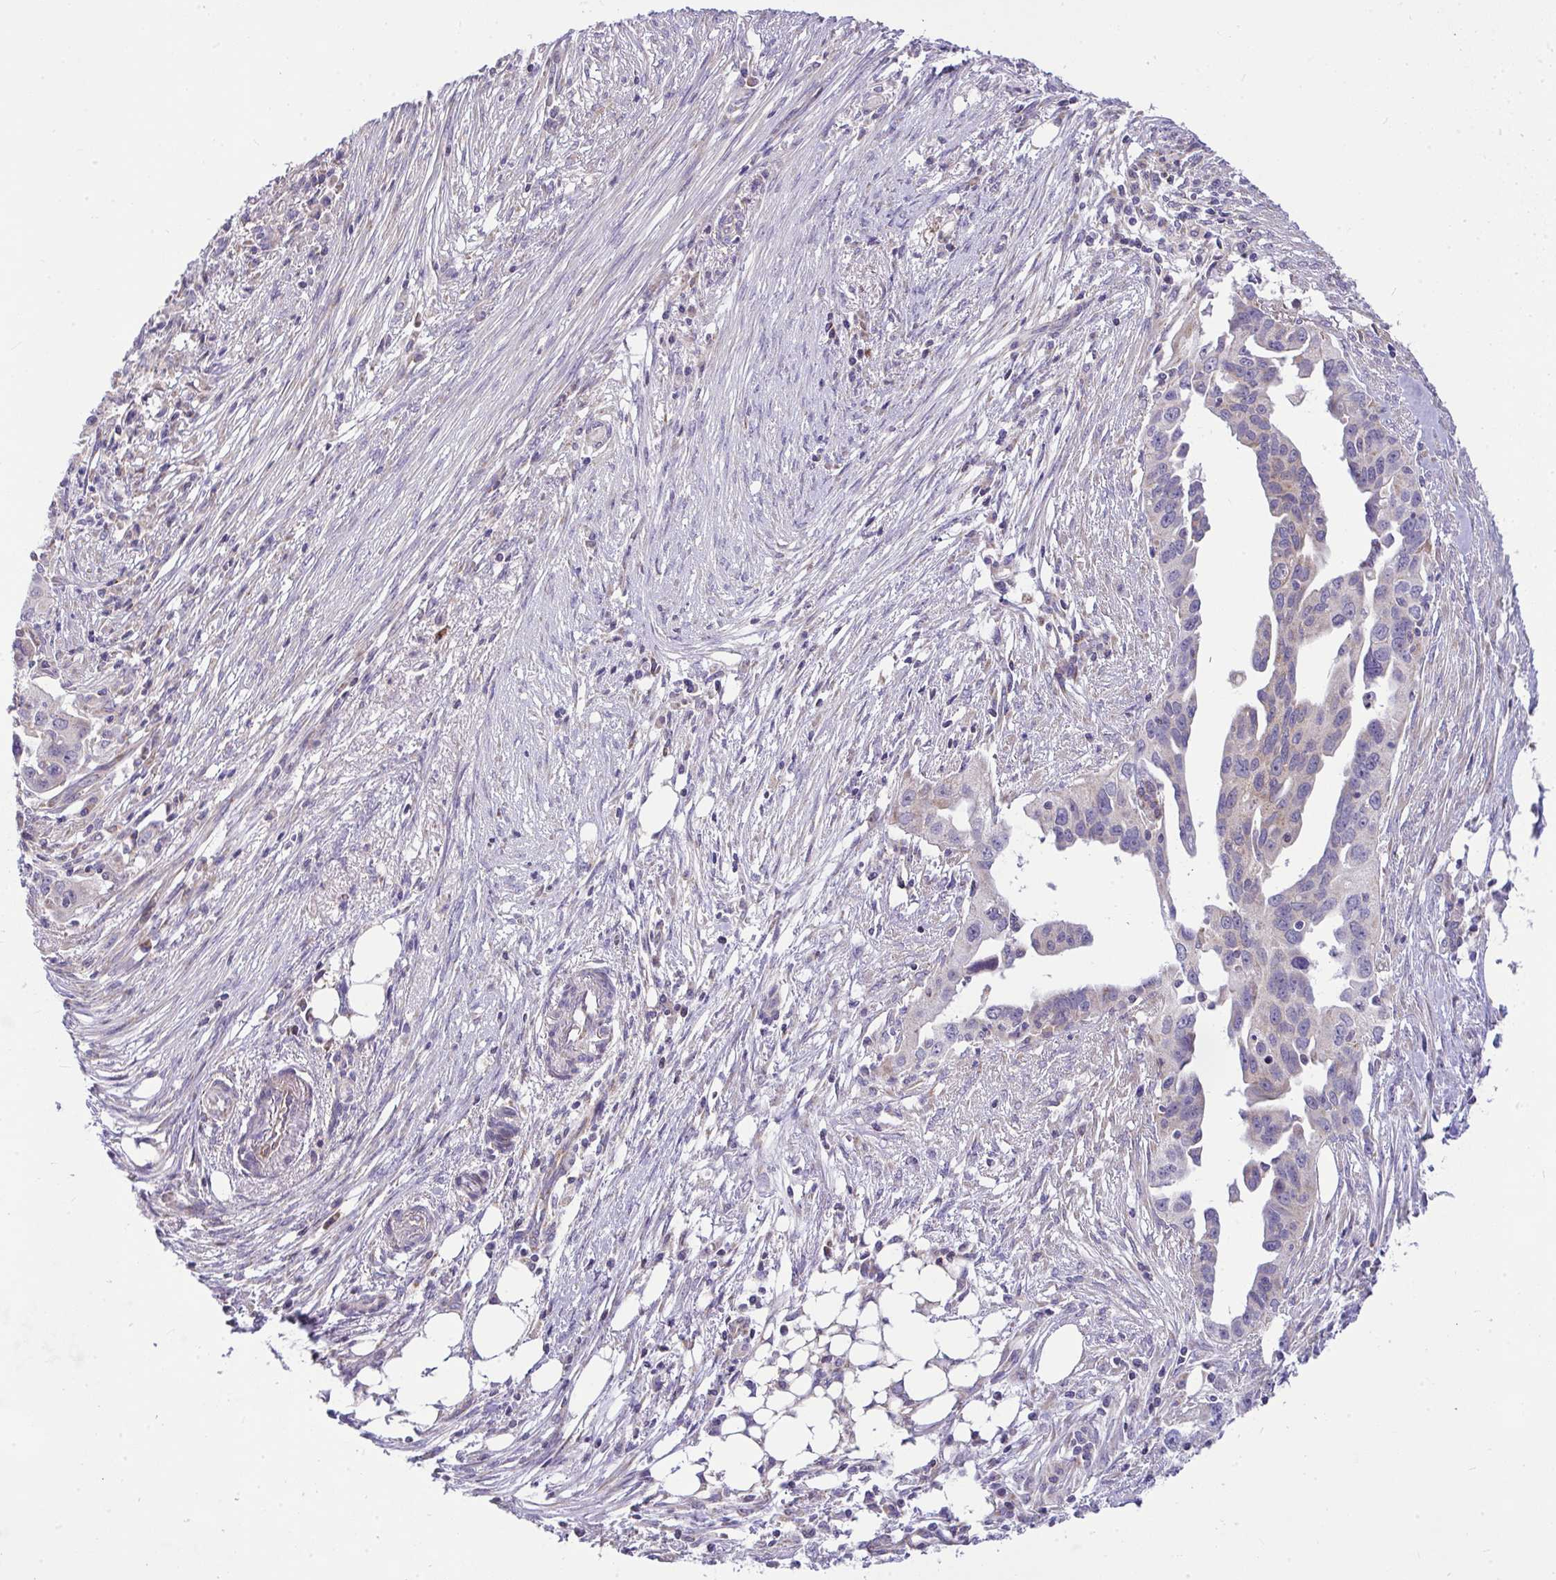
{"staining": {"intensity": "negative", "quantity": "none", "location": "none"}, "tissue": "ovarian cancer", "cell_type": "Tumor cells", "image_type": "cancer", "snomed": [{"axis": "morphology", "description": "Carcinoma, endometroid"}, {"axis": "morphology", "description": "Cystadenocarcinoma, serous, NOS"}, {"axis": "topography", "description": "Ovary"}], "caption": "An immunohistochemistry photomicrograph of ovarian cancer is shown. There is no staining in tumor cells of ovarian cancer.", "gene": "CEP63", "patient": {"sex": "female", "age": 45}}